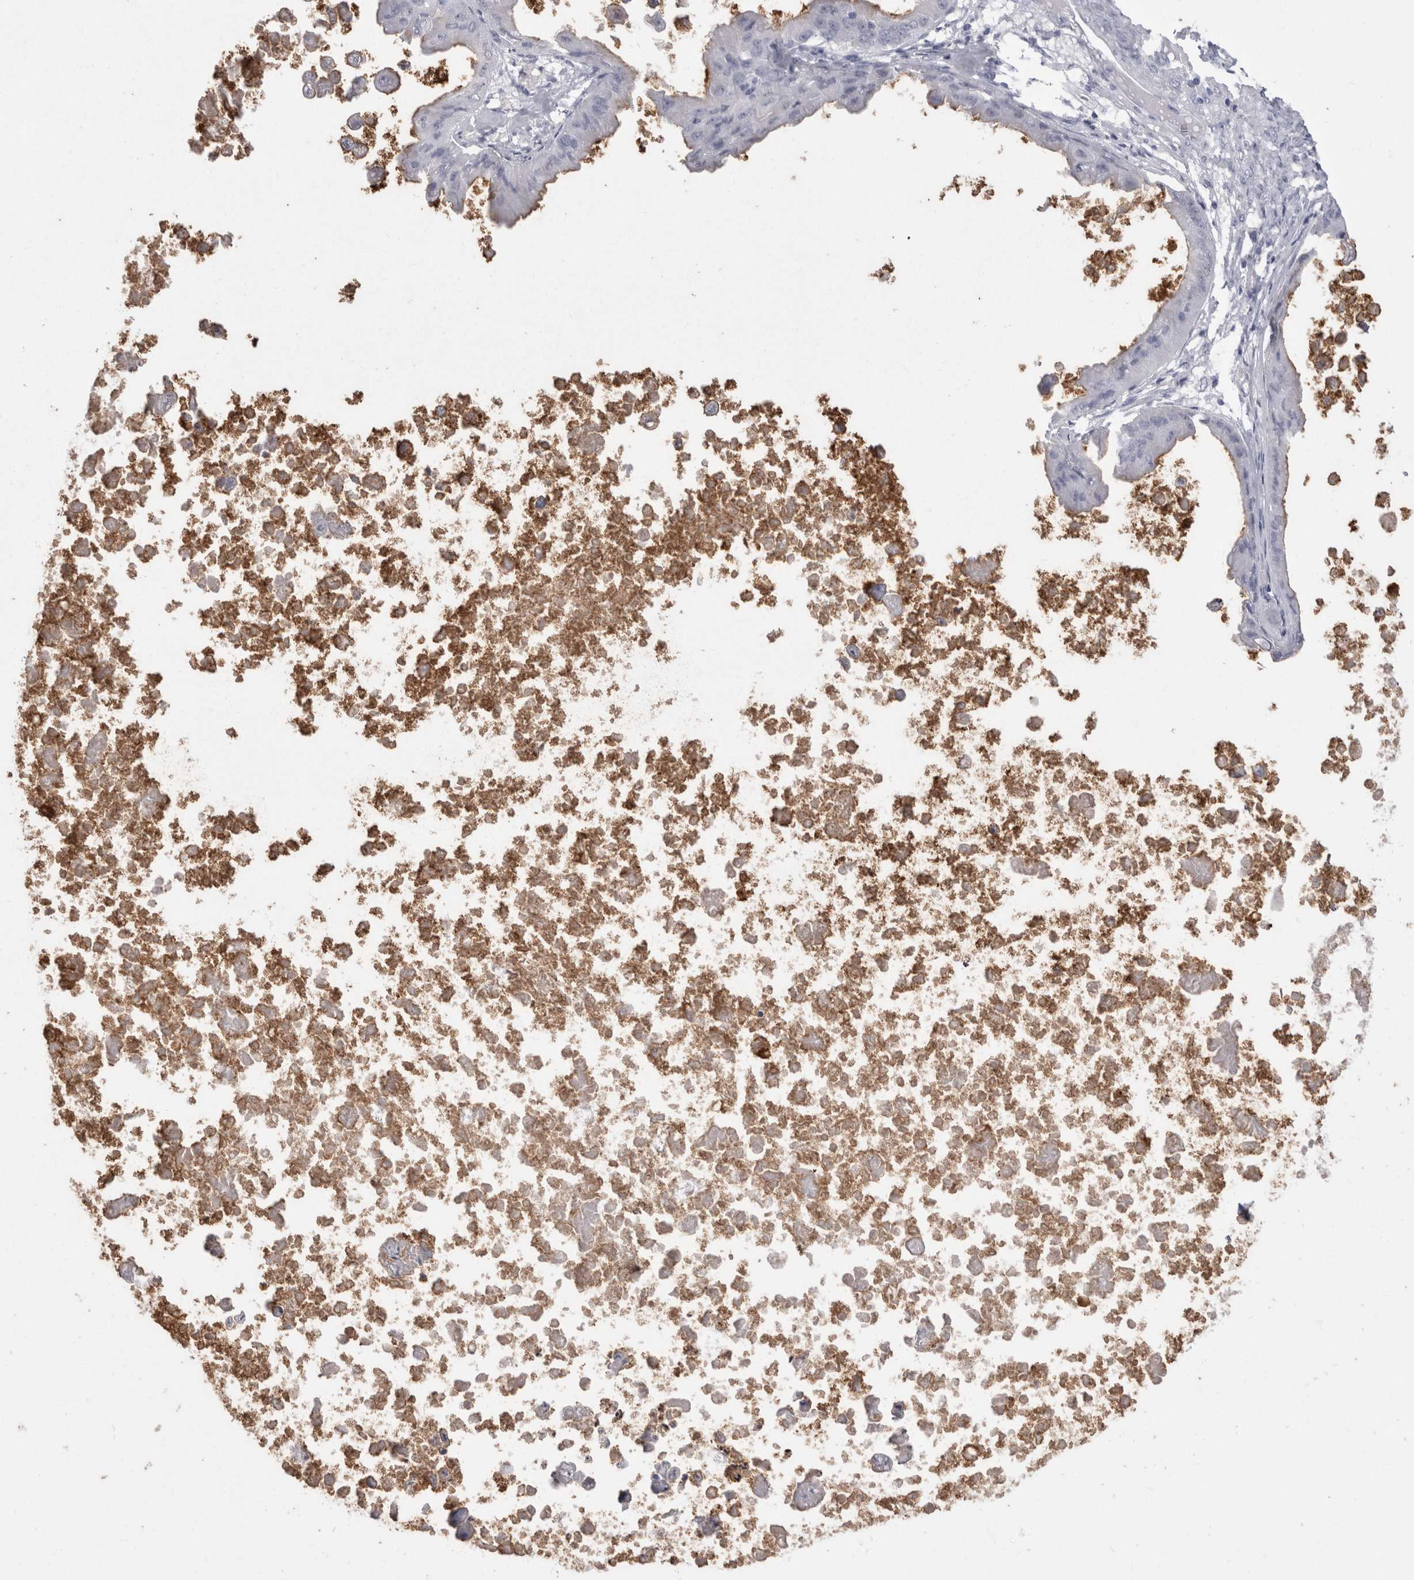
{"staining": {"intensity": "negative", "quantity": "none", "location": "none"}, "tissue": "ovarian cancer", "cell_type": "Tumor cells", "image_type": "cancer", "snomed": [{"axis": "morphology", "description": "Cystadenocarcinoma, mucinous, NOS"}, {"axis": "topography", "description": "Ovary"}], "caption": "Immunohistochemistry (IHC) micrograph of ovarian cancer stained for a protein (brown), which displays no expression in tumor cells.", "gene": "CDHR5", "patient": {"sex": "female", "age": 37}}